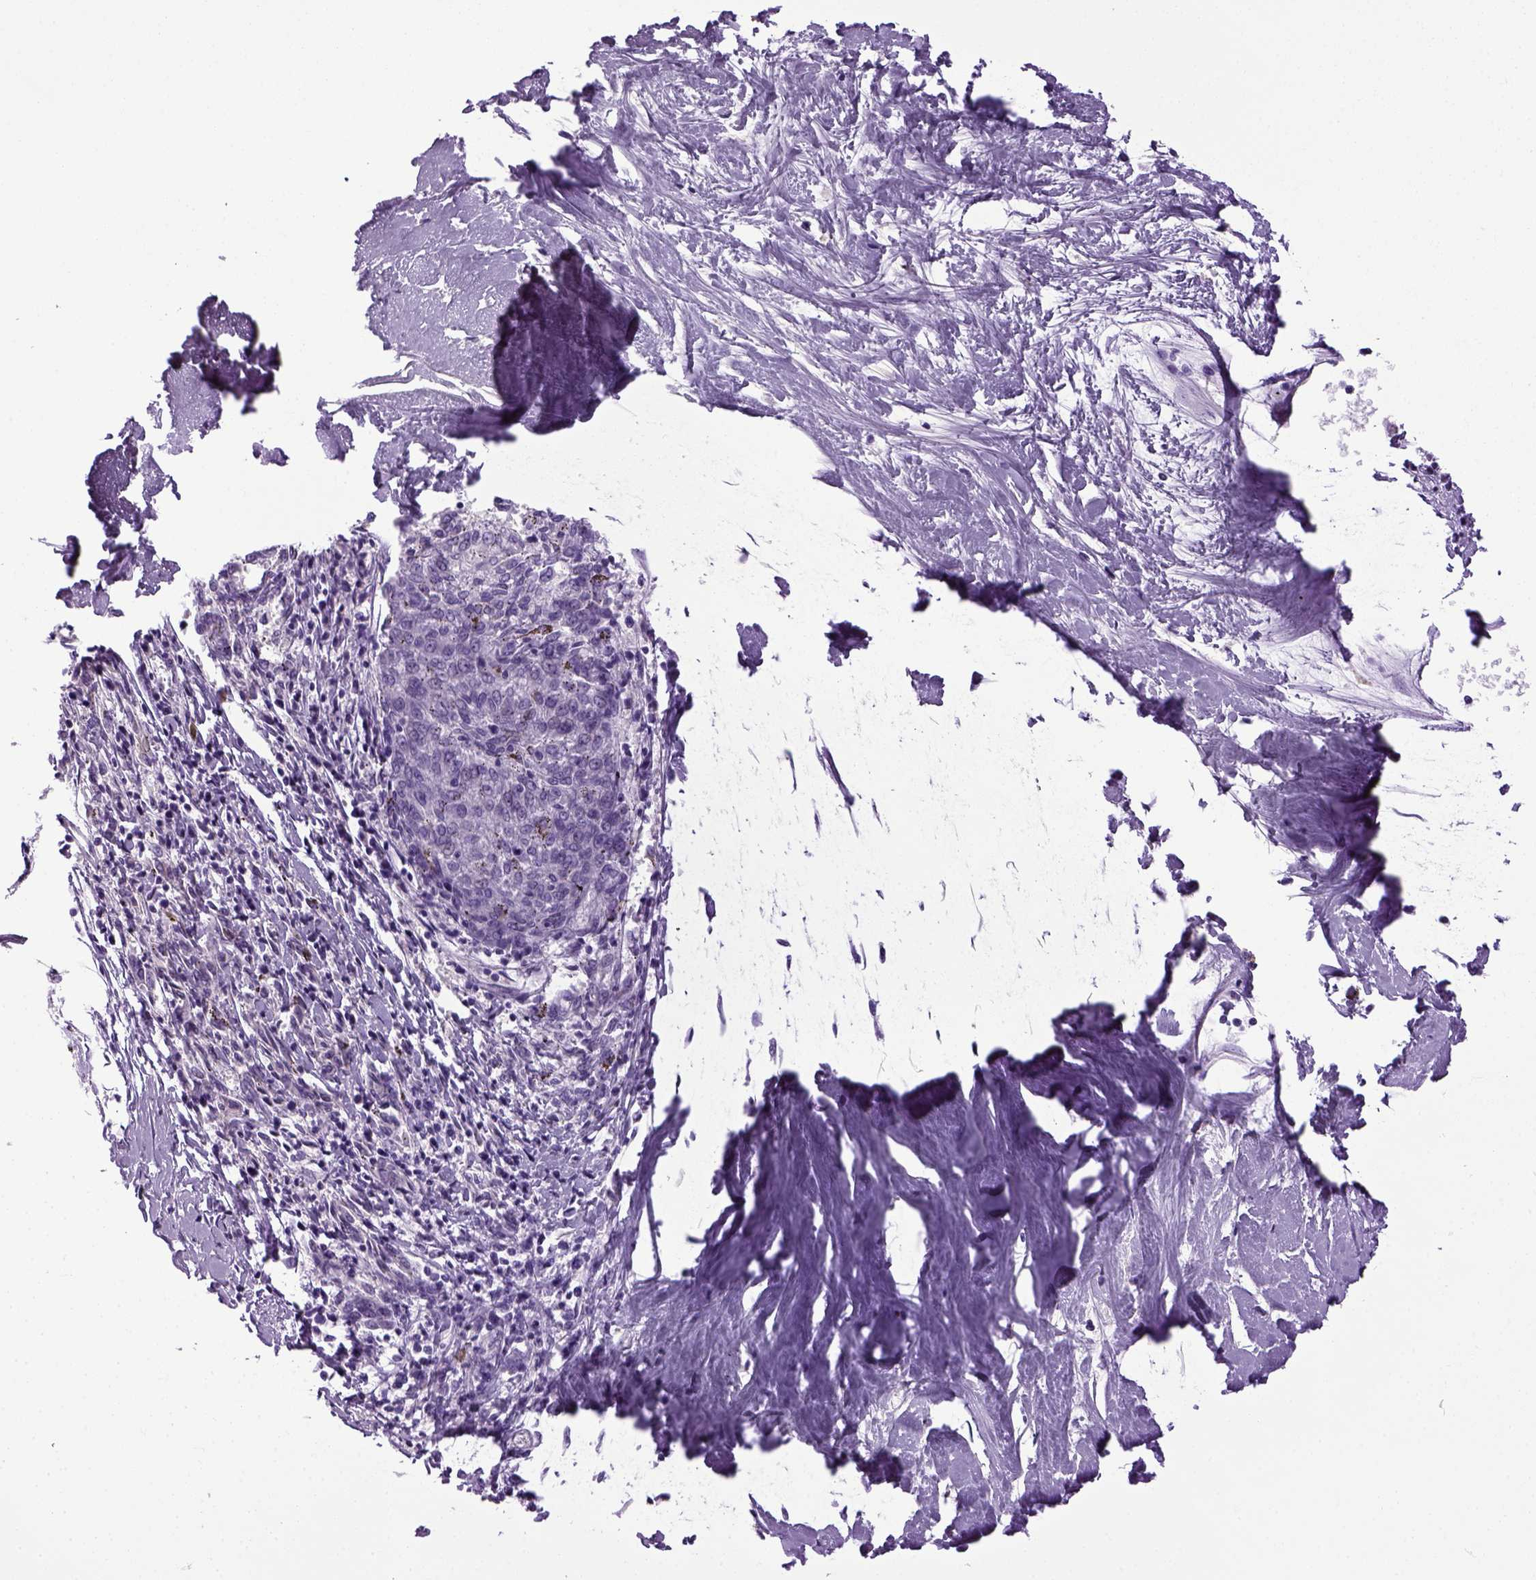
{"staining": {"intensity": "negative", "quantity": "none", "location": "none"}, "tissue": "melanoma", "cell_type": "Tumor cells", "image_type": "cancer", "snomed": [{"axis": "morphology", "description": "Malignant melanoma, NOS"}, {"axis": "topography", "description": "Skin"}], "caption": "The photomicrograph demonstrates no staining of tumor cells in malignant melanoma.", "gene": "HMCN2", "patient": {"sex": "female", "age": 72}}